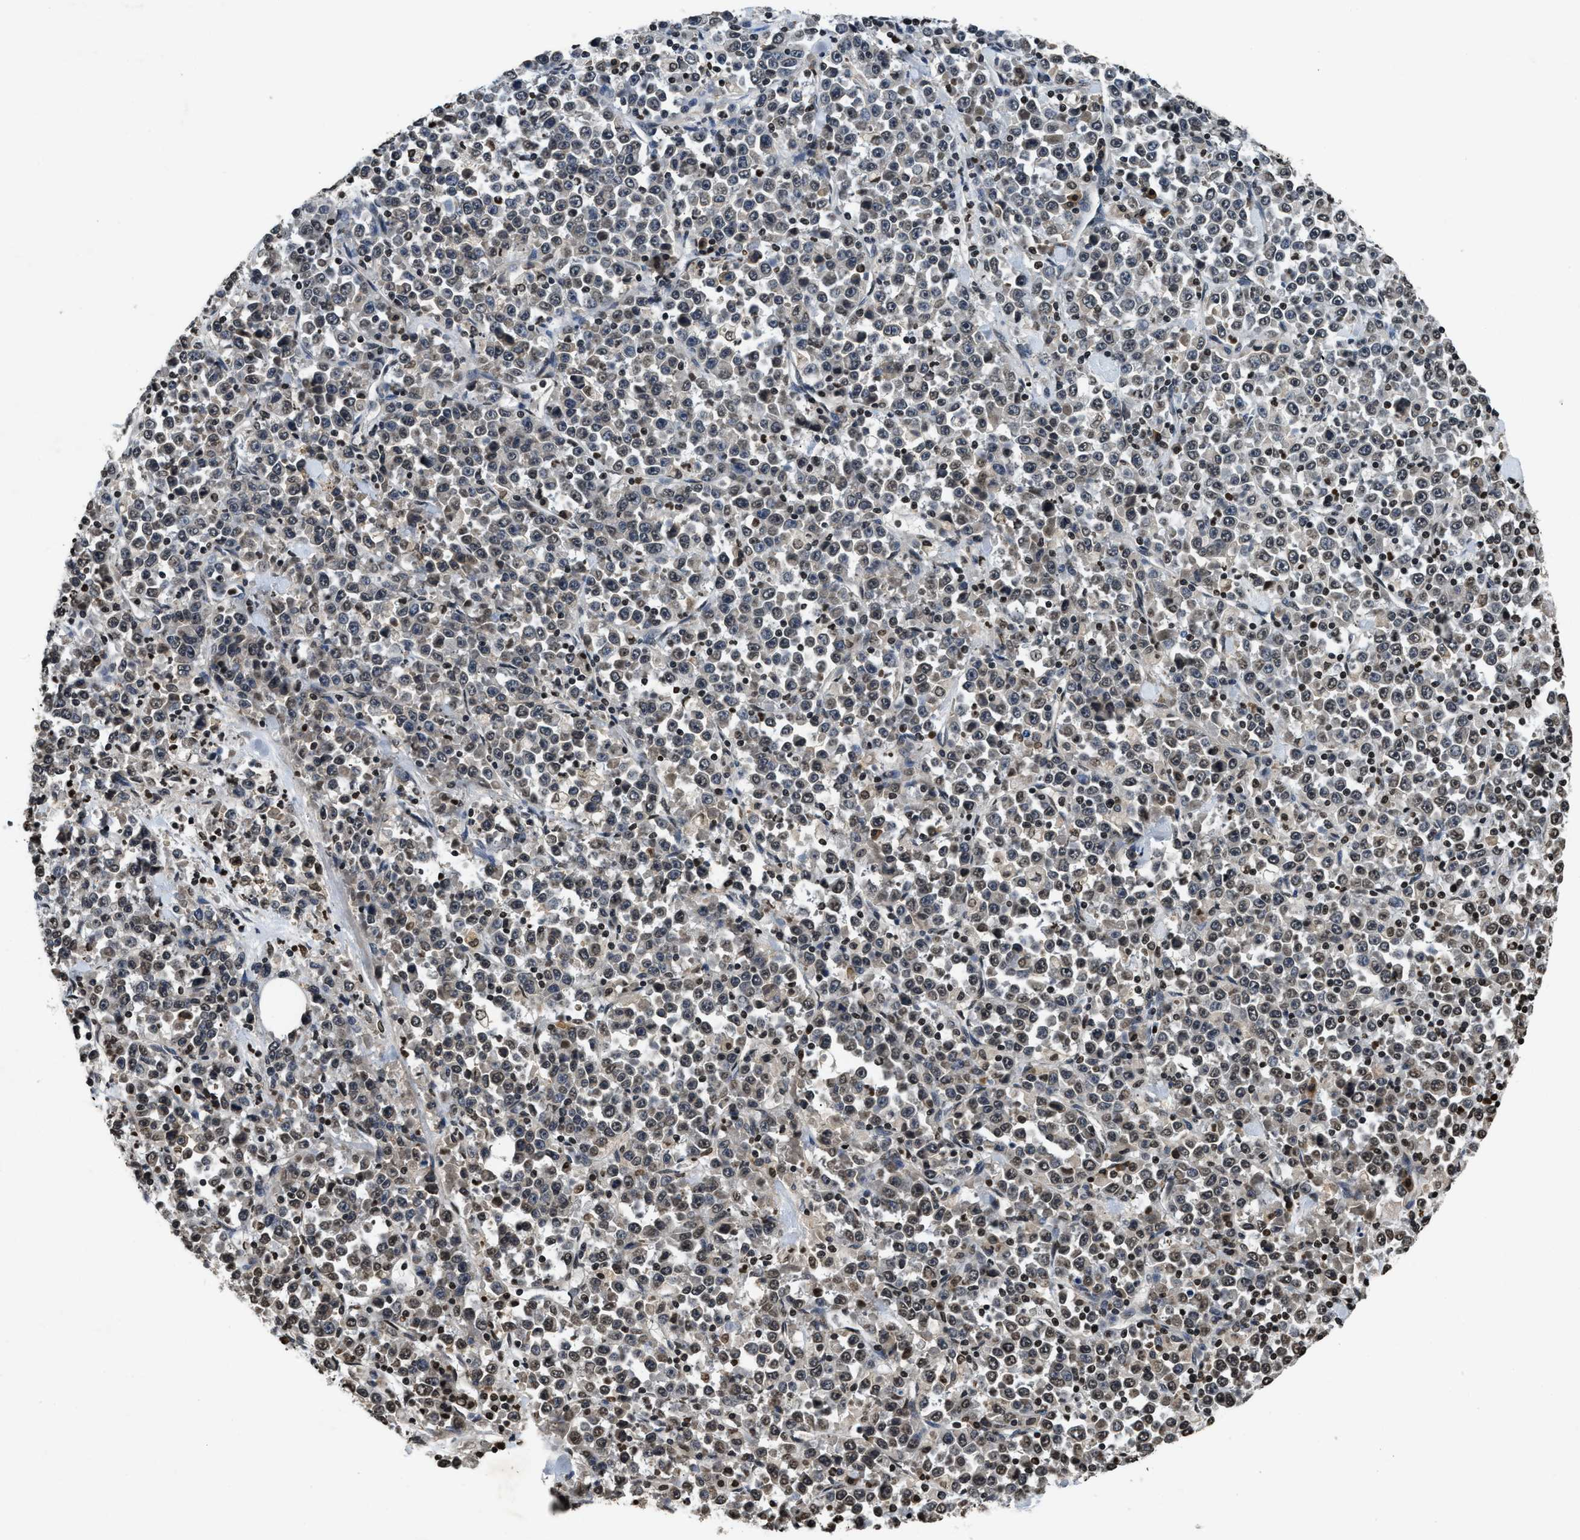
{"staining": {"intensity": "weak", "quantity": "<25%", "location": "nuclear"}, "tissue": "stomach cancer", "cell_type": "Tumor cells", "image_type": "cancer", "snomed": [{"axis": "morphology", "description": "Normal tissue, NOS"}, {"axis": "morphology", "description": "Adenocarcinoma, NOS"}, {"axis": "topography", "description": "Stomach, upper"}, {"axis": "topography", "description": "Stomach"}], "caption": "Human stomach cancer stained for a protein using immunohistochemistry shows no expression in tumor cells.", "gene": "DNASE1L3", "patient": {"sex": "male", "age": 59}}